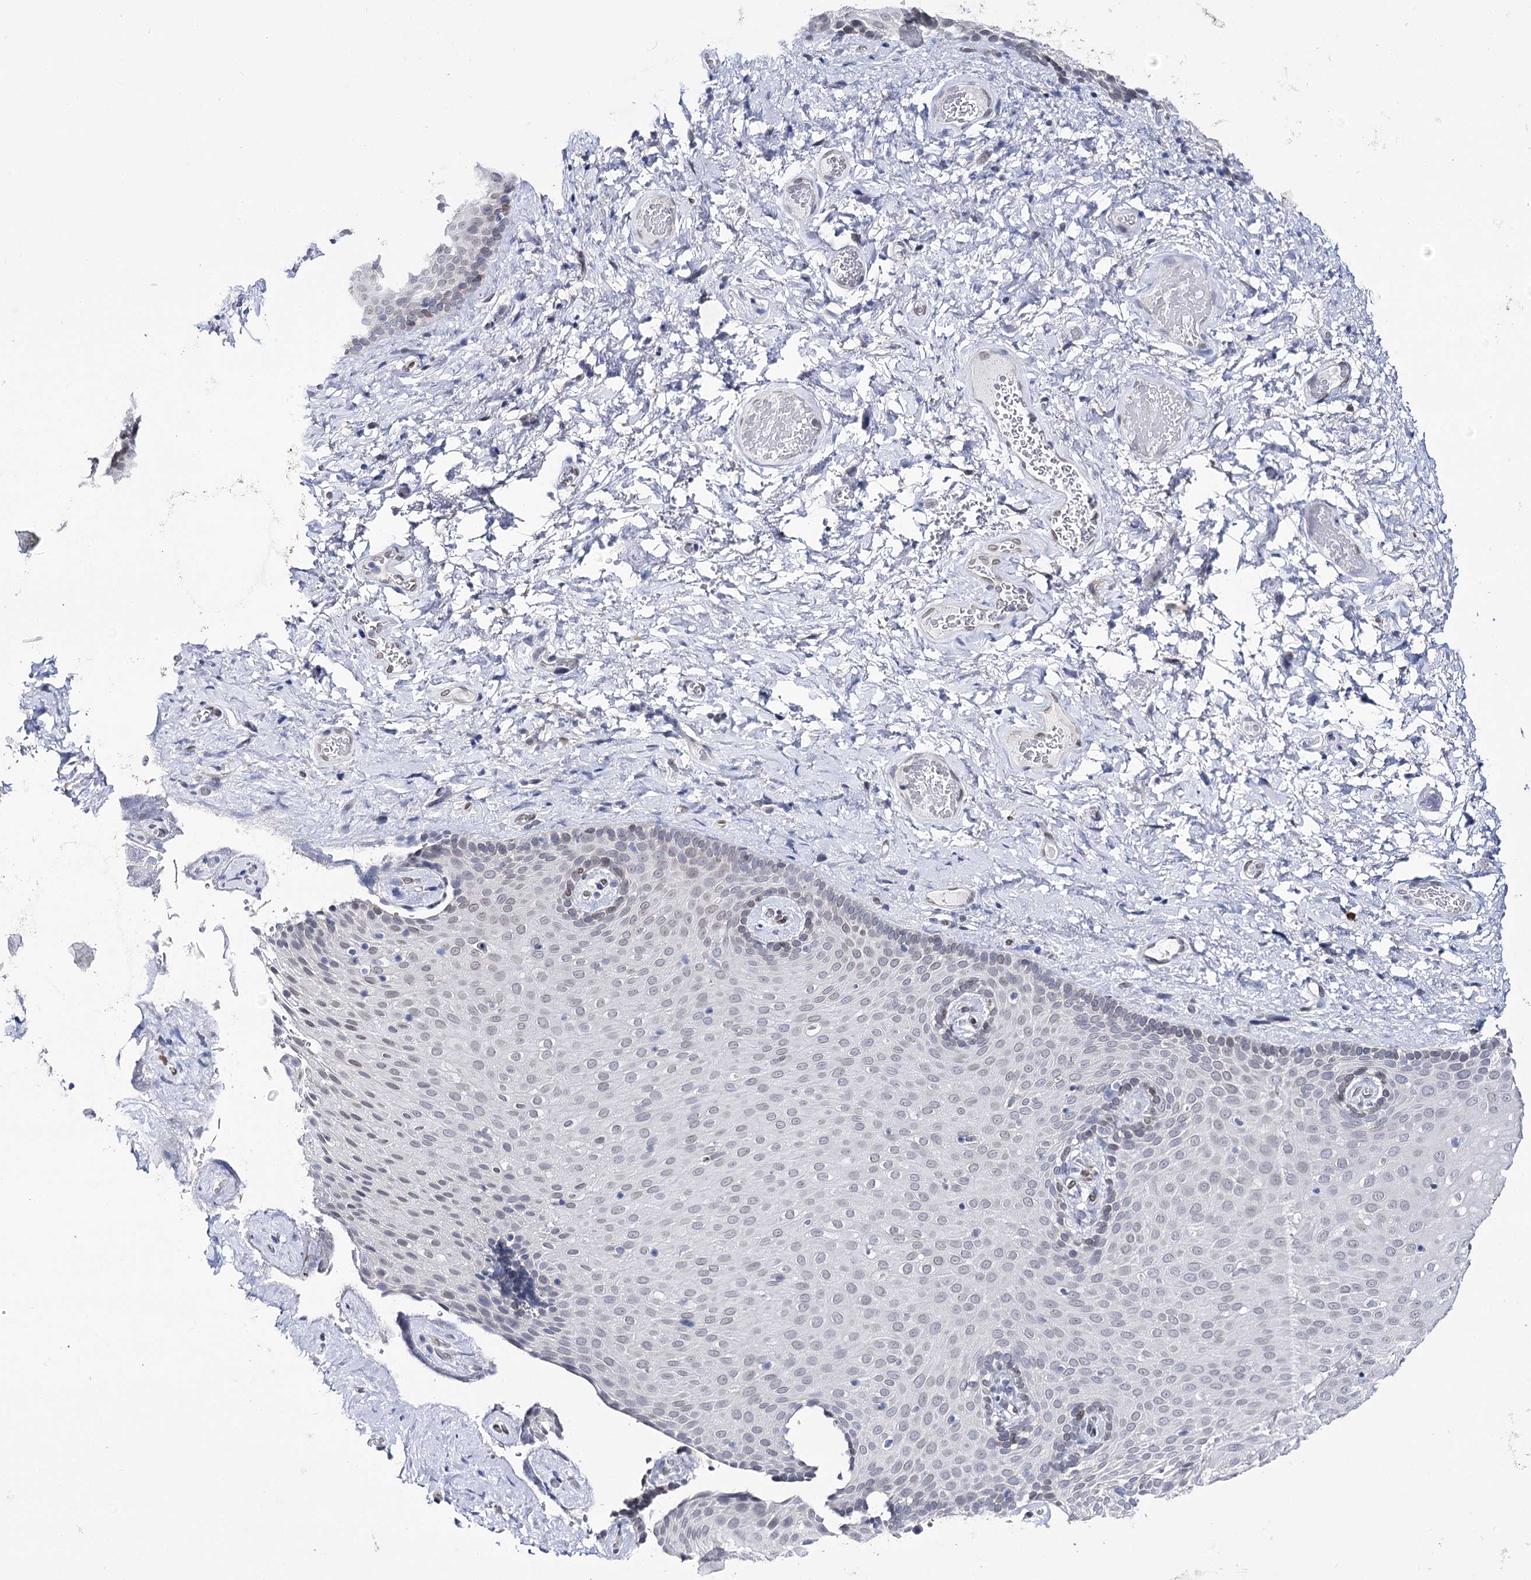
{"staining": {"intensity": "weak", "quantity": "25%-75%", "location": "cytoplasmic/membranous,nuclear"}, "tissue": "skin", "cell_type": "Epidermal cells", "image_type": "normal", "snomed": [{"axis": "morphology", "description": "Normal tissue, NOS"}, {"axis": "topography", "description": "Anal"}], "caption": "Immunohistochemical staining of benign skin exhibits low levels of weak cytoplasmic/membranous,nuclear expression in approximately 25%-75% of epidermal cells. The protein of interest is stained brown, and the nuclei are stained in blue (DAB (3,3'-diaminobenzidine) IHC with brightfield microscopy, high magnification).", "gene": "TMEM201", "patient": {"sex": "male", "age": 69}}